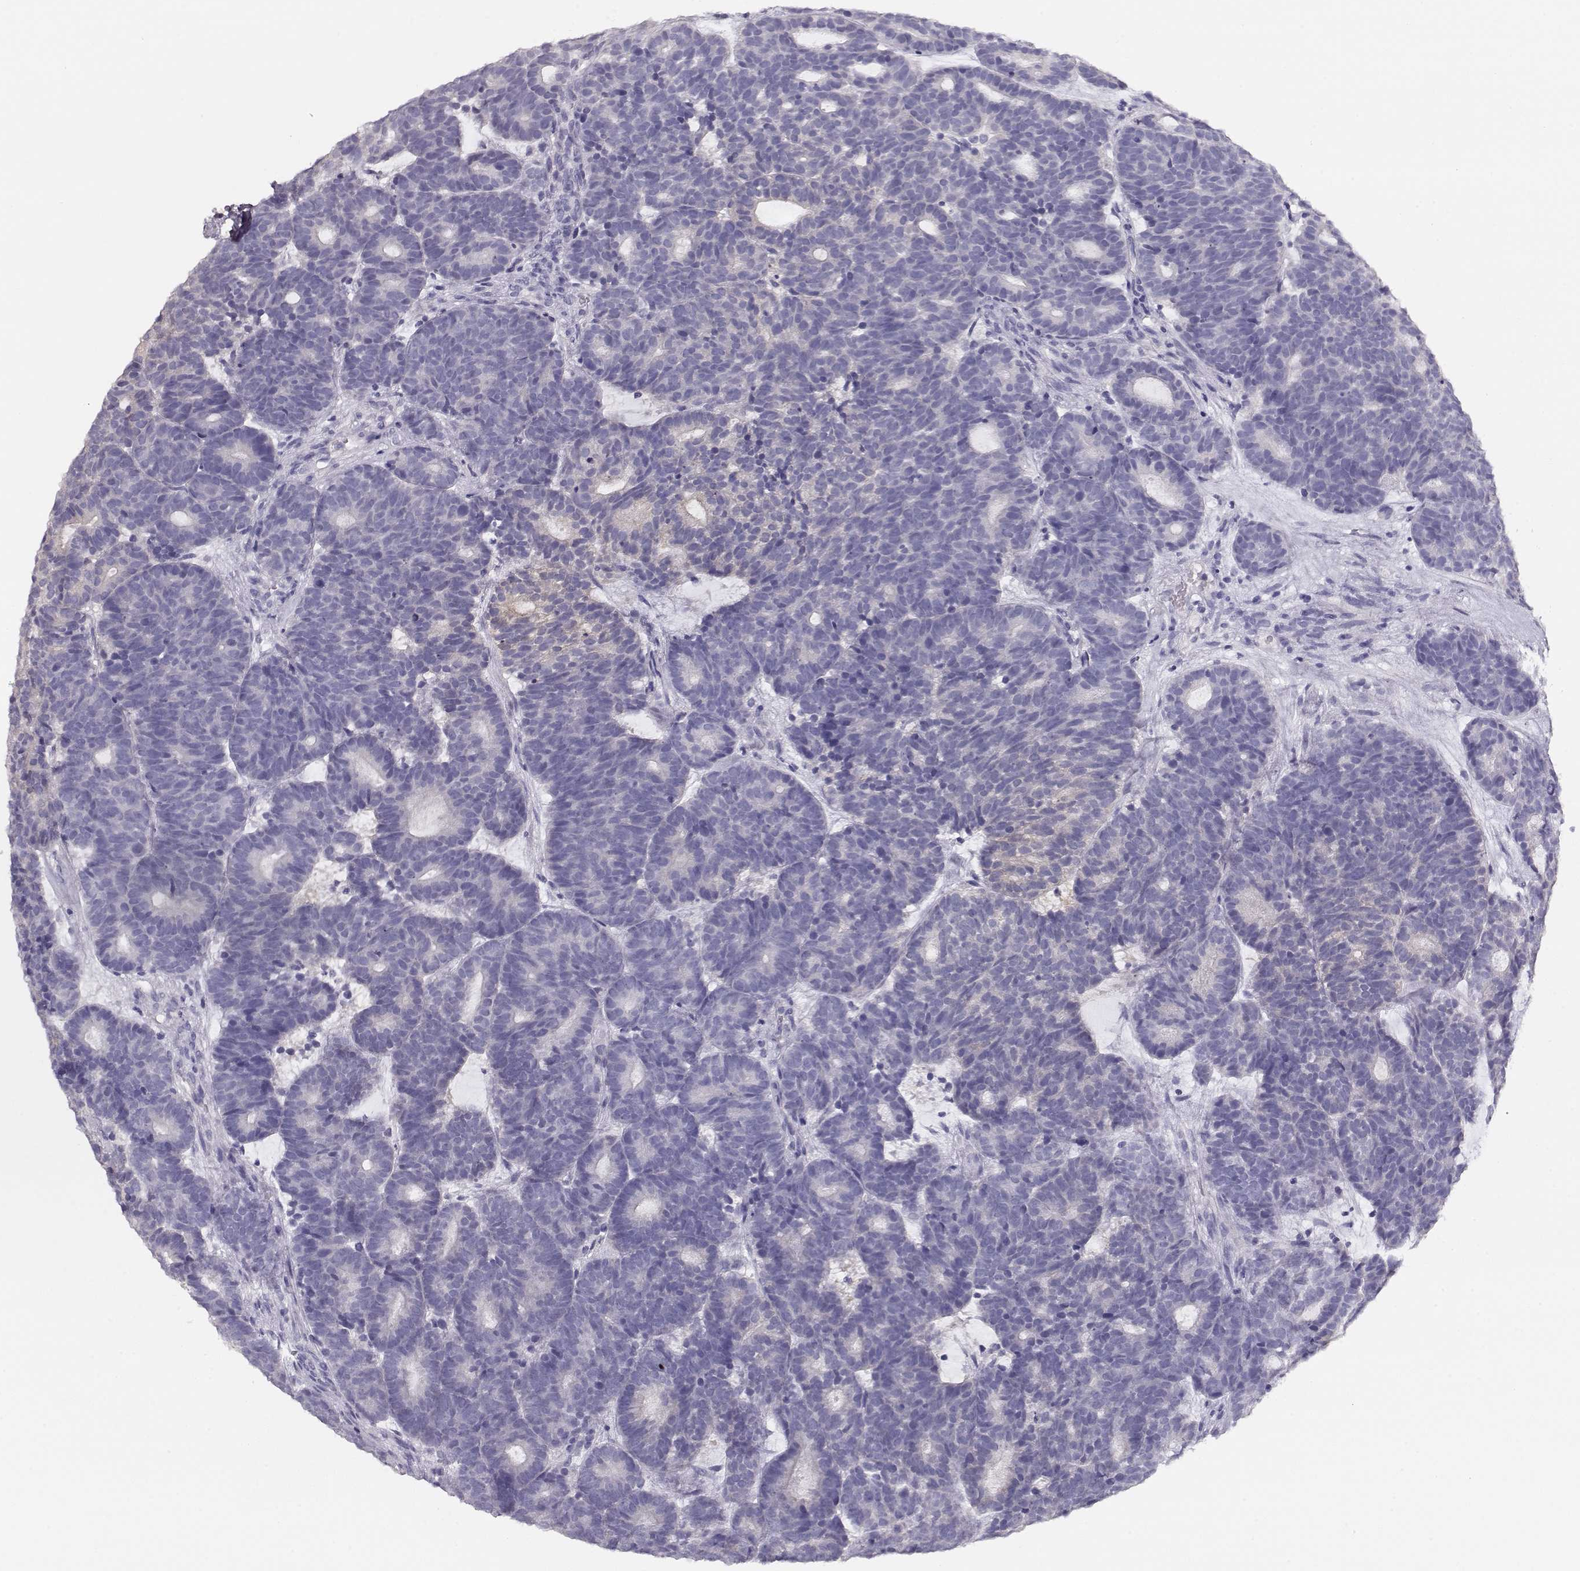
{"staining": {"intensity": "negative", "quantity": "none", "location": "none"}, "tissue": "head and neck cancer", "cell_type": "Tumor cells", "image_type": "cancer", "snomed": [{"axis": "morphology", "description": "Adenocarcinoma, NOS"}, {"axis": "topography", "description": "Head-Neck"}], "caption": "The histopathology image demonstrates no staining of tumor cells in head and neck cancer. (Stains: DAB IHC with hematoxylin counter stain, Microscopy: brightfield microscopy at high magnification).", "gene": "NDRG4", "patient": {"sex": "female", "age": 81}}